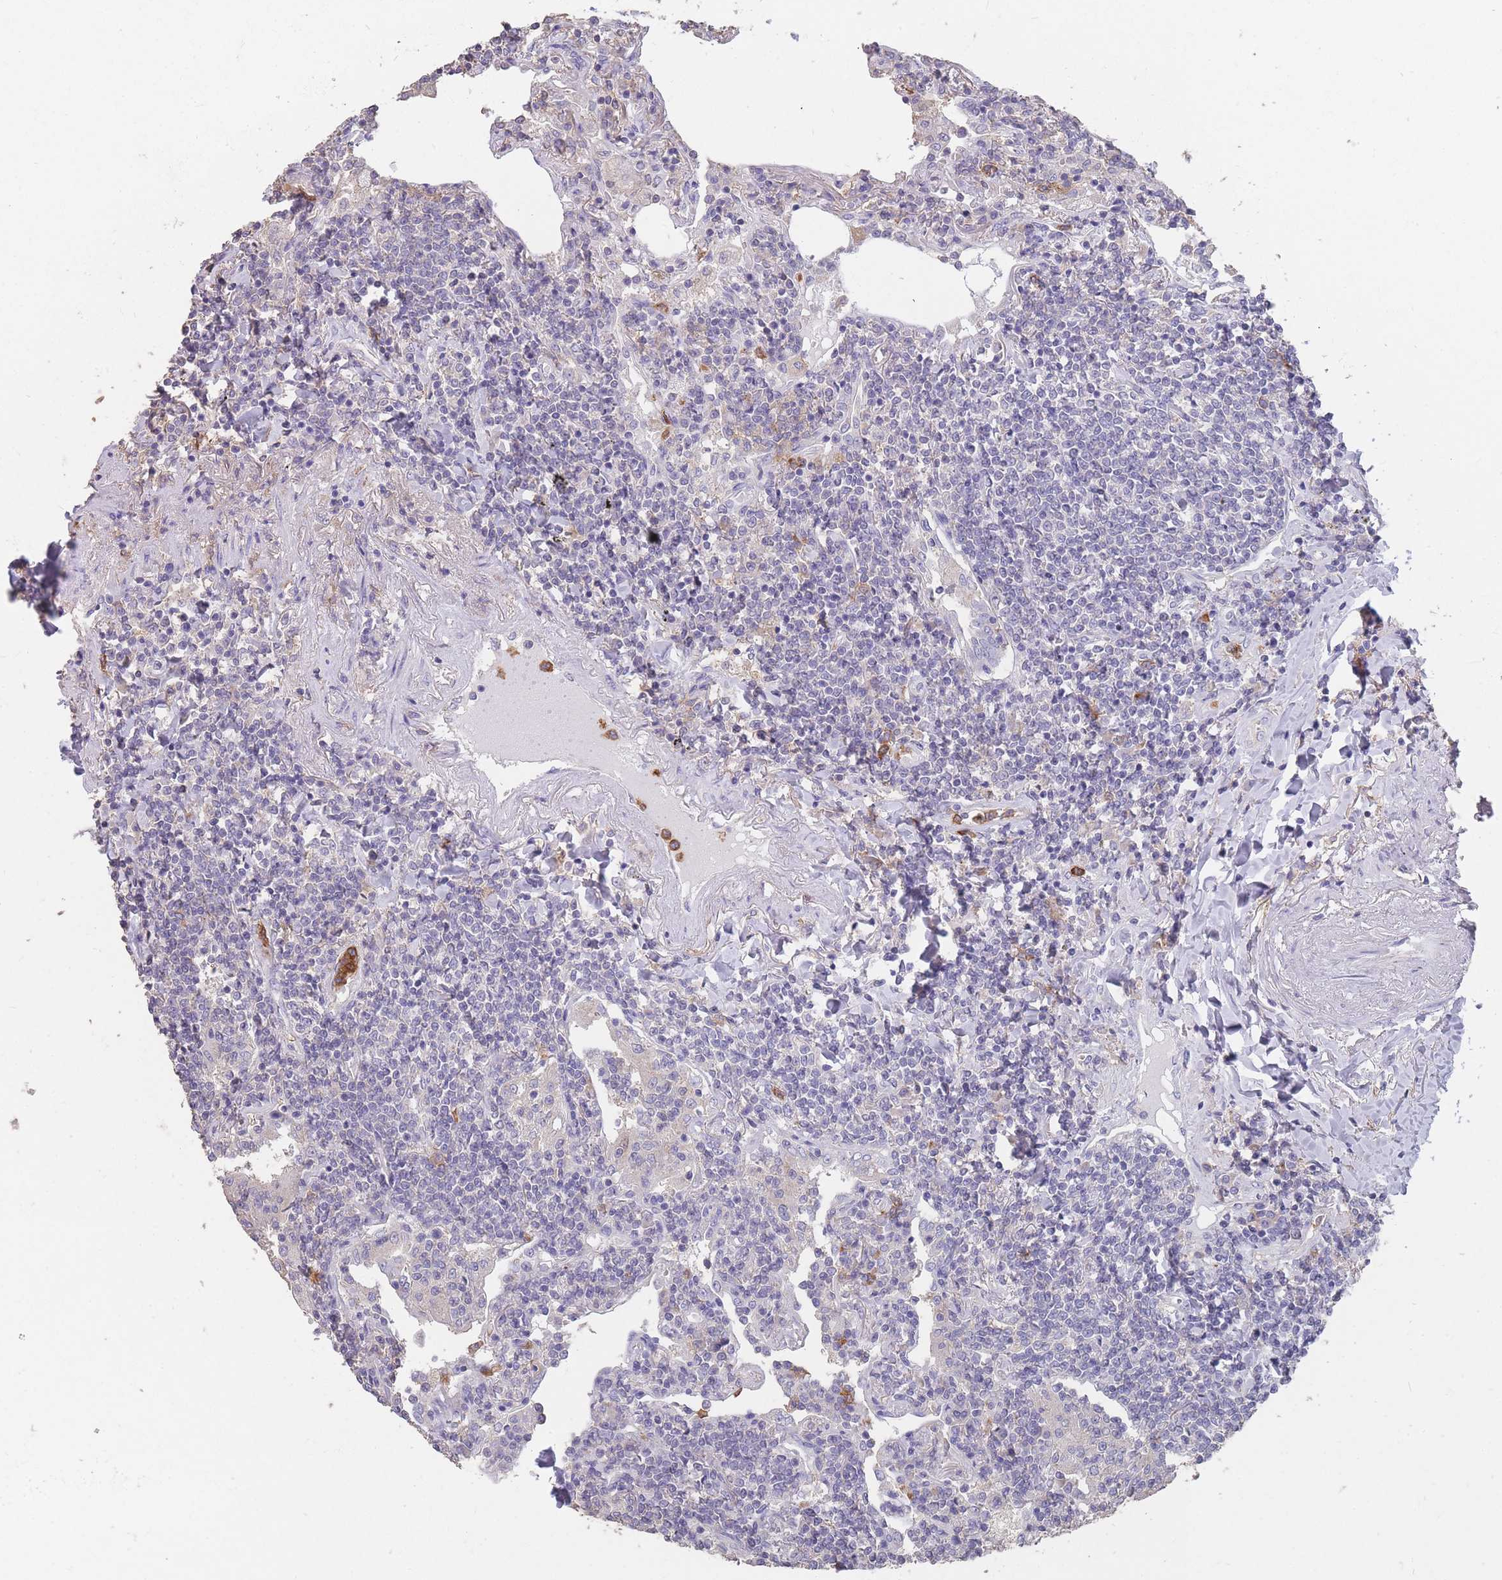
{"staining": {"intensity": "negative", "quantity": "none", "location": "none"}, "tissue": "lymphoma", "cell_type": "Tumor cells", "image_type": "cancer", "snomed": [{"axis": "morphology", "description": "Malignant lymphoma, non-Hodgkin's type, Low grade"}, {"axis": "topography", "description": "Lung"}], "caption": "There is no significant staining in tumor cells of low-grade malignant lymphoma, non-Hodgkin's type. (DAB (3,3'-diaminobenzidine) immunohistochemistry, high magnification).", "gene": "CLEC12A", "patient": {"sex": "female", "age": 71}}